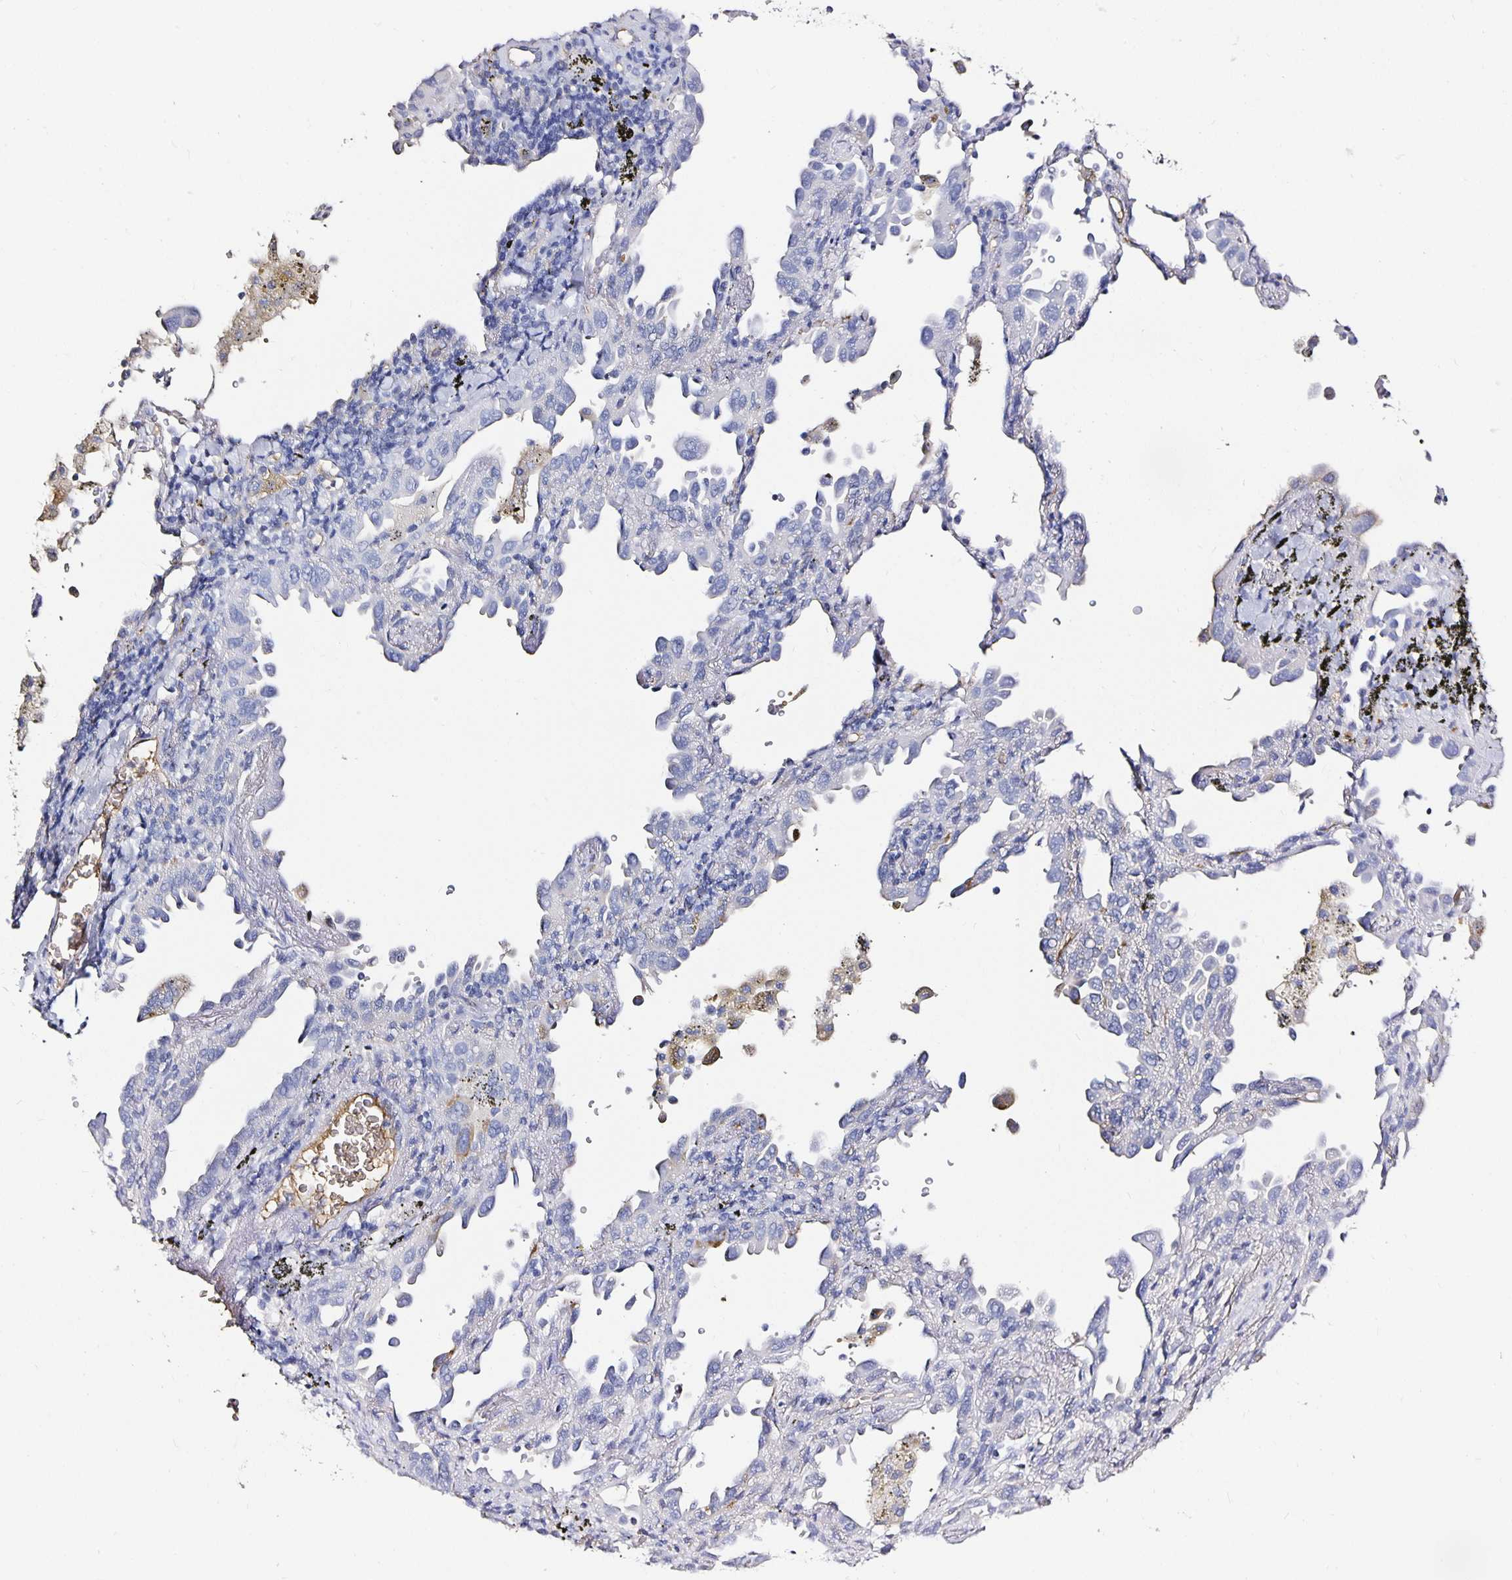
{"staining": {"intensity": "negative", "quantity": "none", "location": "none"}, "tissue": "lung cancer", "cell_type": "Tumor cells", "image_type": "cancer", "snomed": [{"axis": "morphology", "description": "Adenocarcinoma, NOS"}, {"axis": "topography", "description": "Lung"}], "caption": "This is a histopathology image of IHC staining of lung adenocarcinoma, which shows no positivity in tumor cells. (Stains: DAB (3,3'-diaminobenzidine) immunohistochemistry (IHC) with hematoxylin counter stain, Microscopy: brightfield microscopy at high magnification).", "gene": "TTR", "patient": {"sex": "male", "age": 68}}